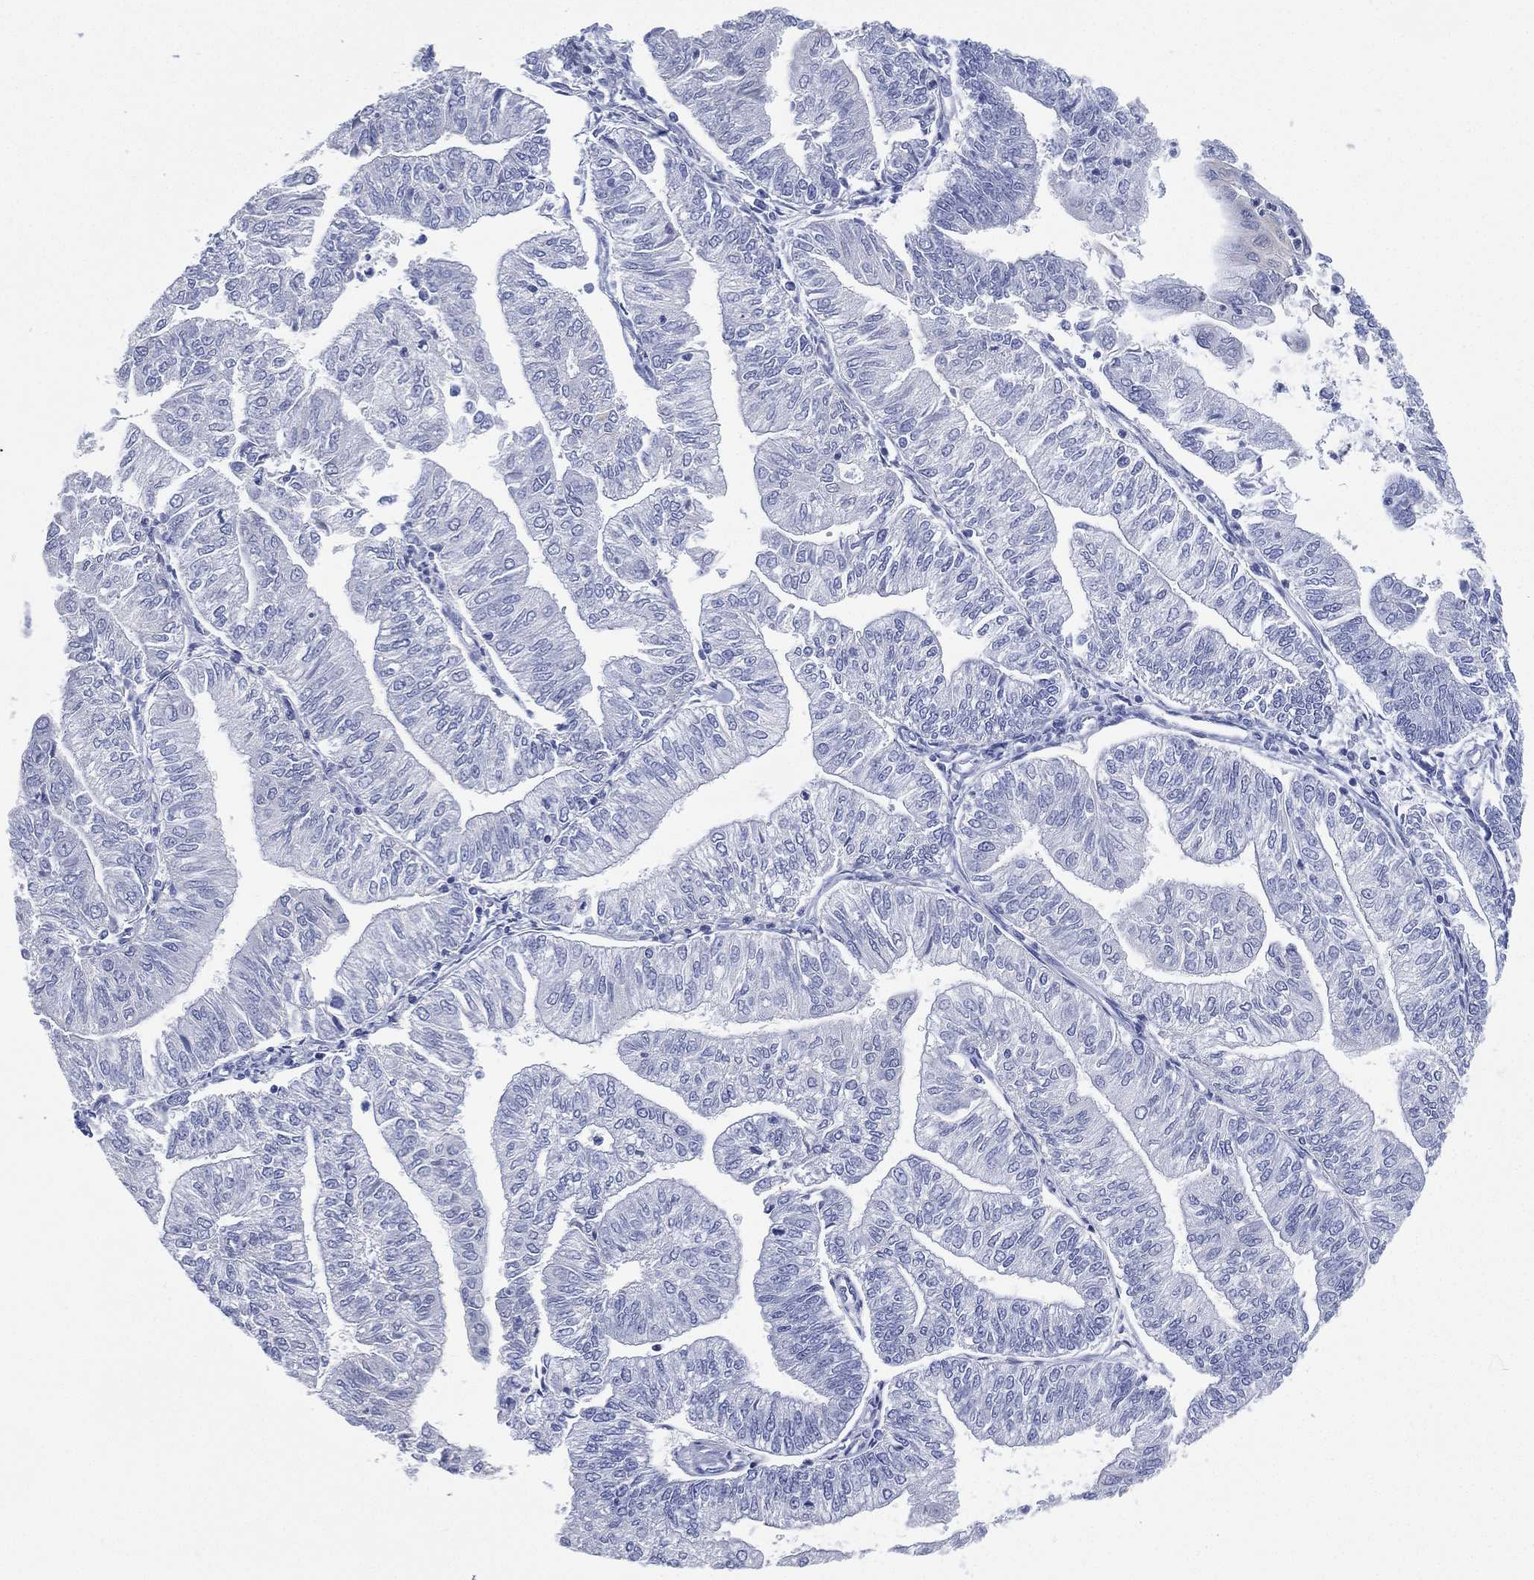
{"staining": {"intensity": "negative", "quantity": "none", "location": "none"}, "tissue": "endometrial cancer", "cell_type": "Tumor cells", "image_type": "cancer", "snomed": [{"axis": "morphology", "description": "Adenocarcinoma, NOS"}, {"axis": "topography", "description": "Endometrium"}], "caption": "The image demonstrates no significant expression in tumor cells of endometrial cancer. (Stains: DAB immunohistochemistry (IHC) with hematoxylin counter stain, Microscopy: brightfield microscopy at high magnification).", "gene": "FMO1", "patient": {"sex": "female", "age": 59}}